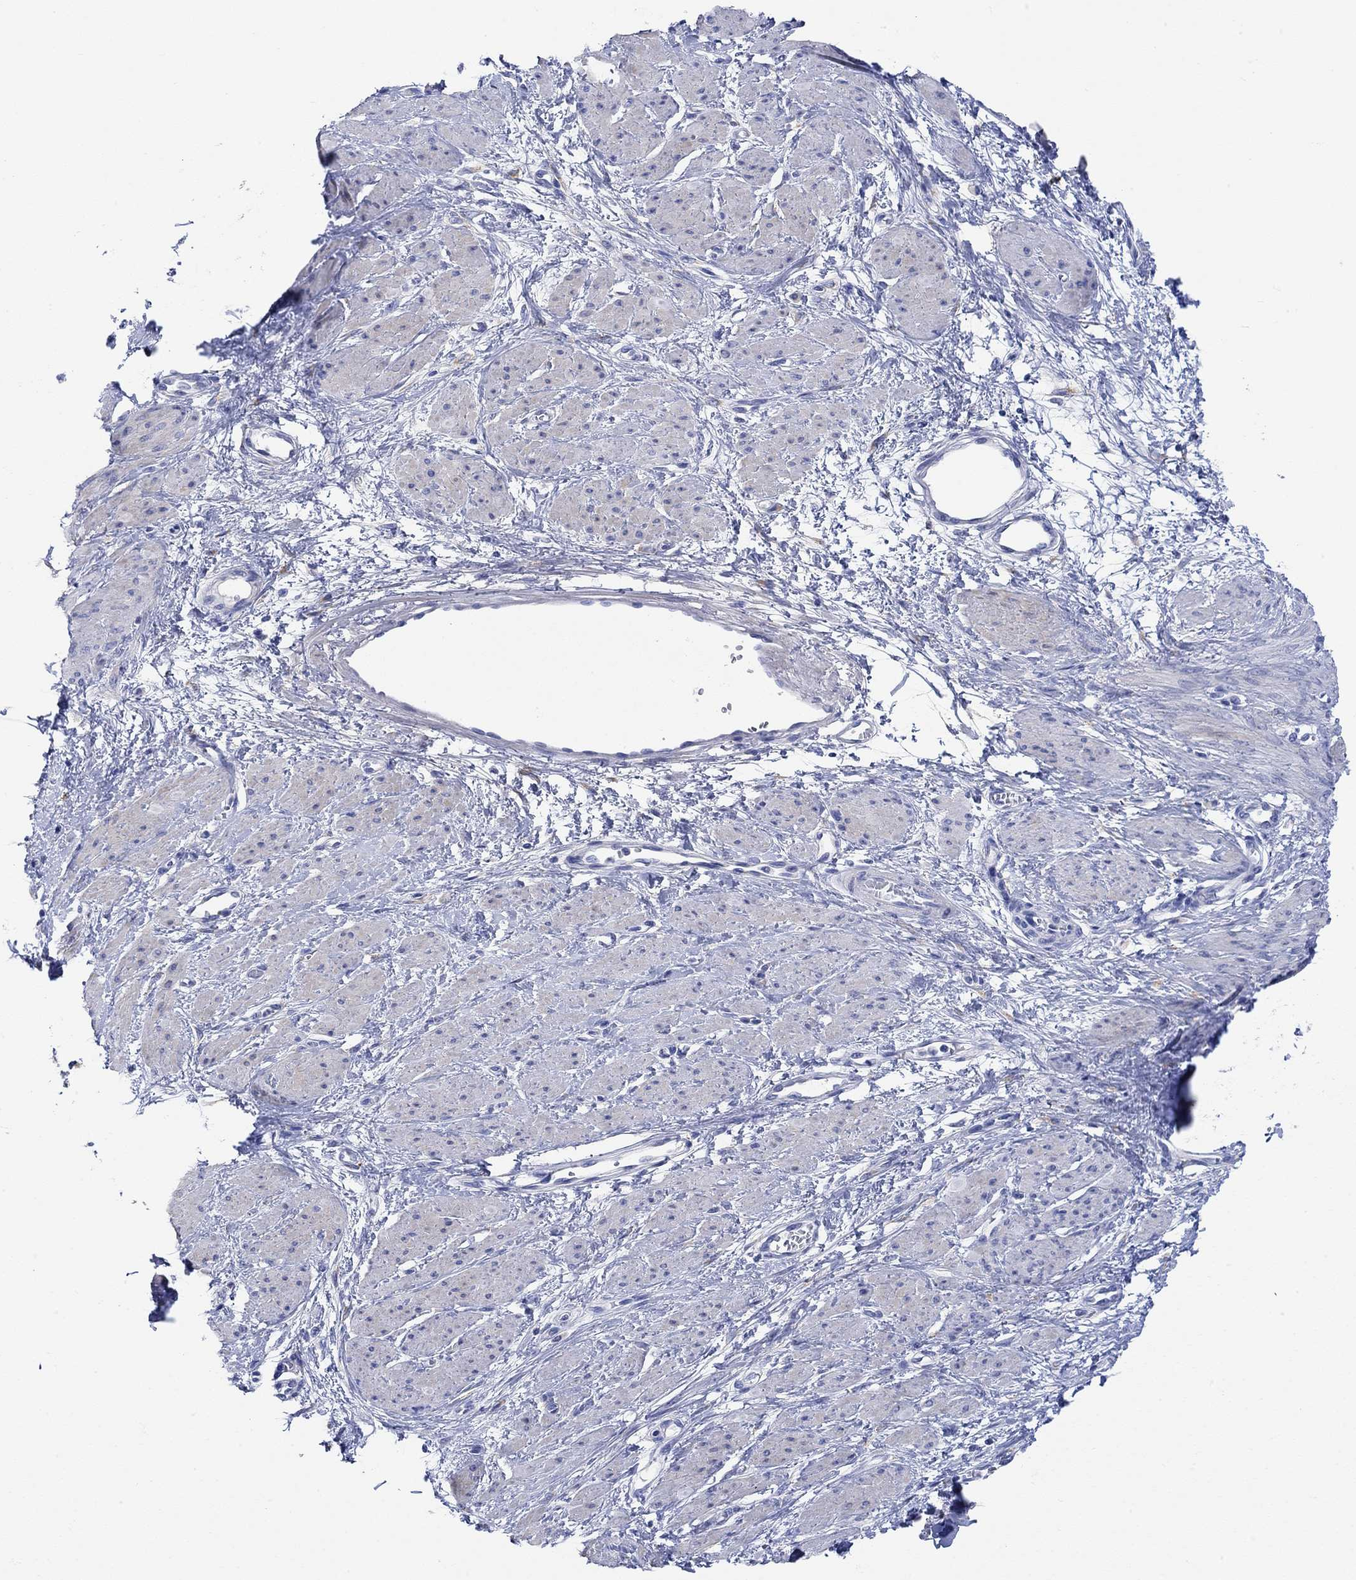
{"staining": {"intensity": "negative", "quantity": "none", "location": "none"}, "tissue": "smooth muscle", "cell_type": "Smooth muscle cells", "image_type": "normal", "snomed": [{"axis": "morphology", "description": "Normal tissue, NOS"}, {"axis": "topography", "description": "Smooth muscle"}, {"axis": "topography", "description": "Uterus"}], "caption": "Human smooth muscle stained for a protein using immunohistochemistry reveals no expression in smooth muscle cells.", "gene": "P2RY6", "patient": {"sex": "female", "age": 39}}